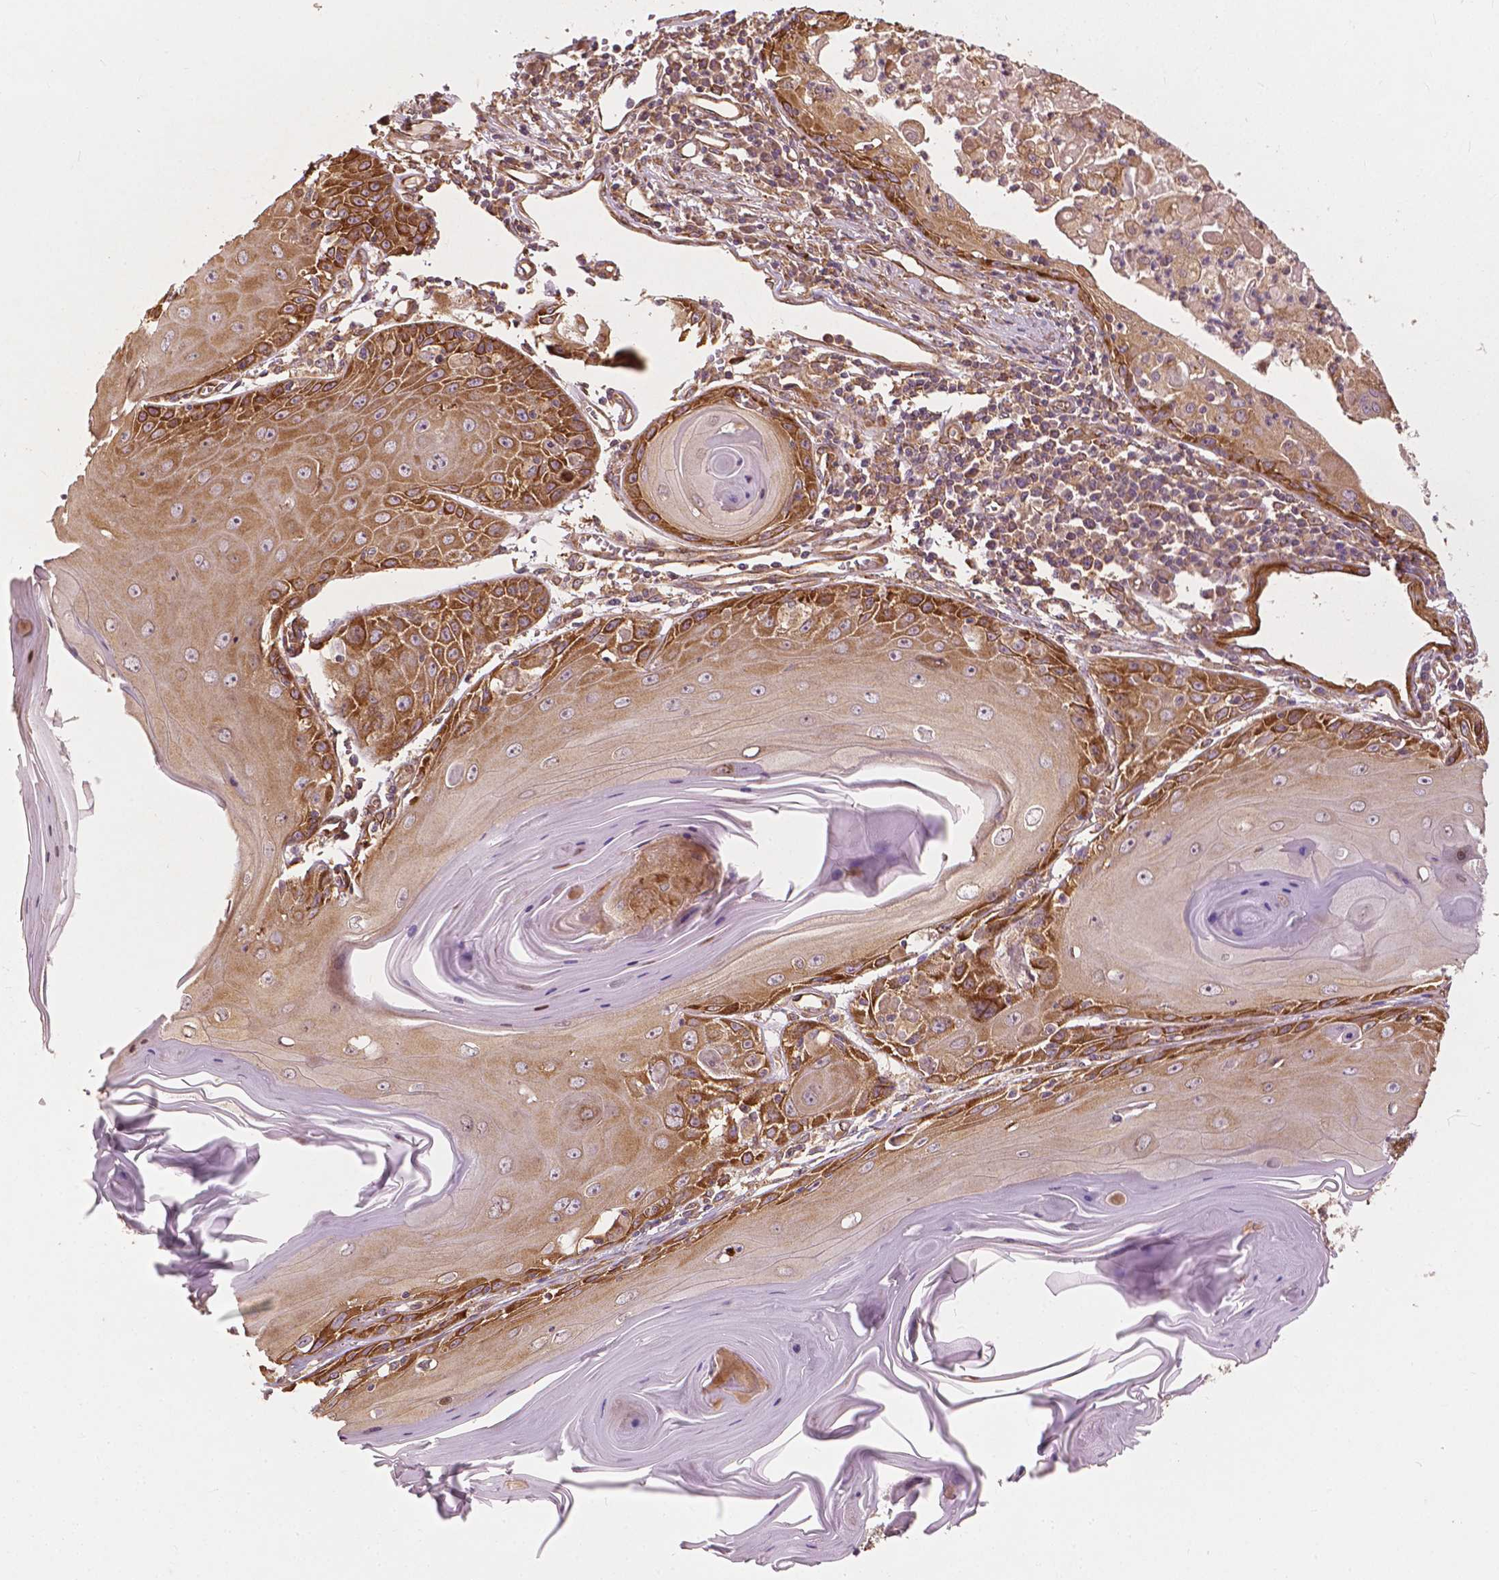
{"staining": {"intensity": "strong", "quantity": "25%-75%", "location": "cytoplasmic/membranous"}, "tissue": "skin cancer", "cell_type": "Tumor cells", "image_type": "cancer", "snomed": [{"axis": "morphology", "description": "Squamous cell carcinoma, NOS"}, {"axis": "topography", "description": "Skin"}, {"axis": "topography", "description": "Vulva"}], "caption": "There is high levels of strong cytoplasmic/membranous expression in tumor cells of skin cancer, as demonstrated by immunohistochemical staining (brown color).", "gene": "G3BP1", "patient": {"sex": "female", "age": 85}}